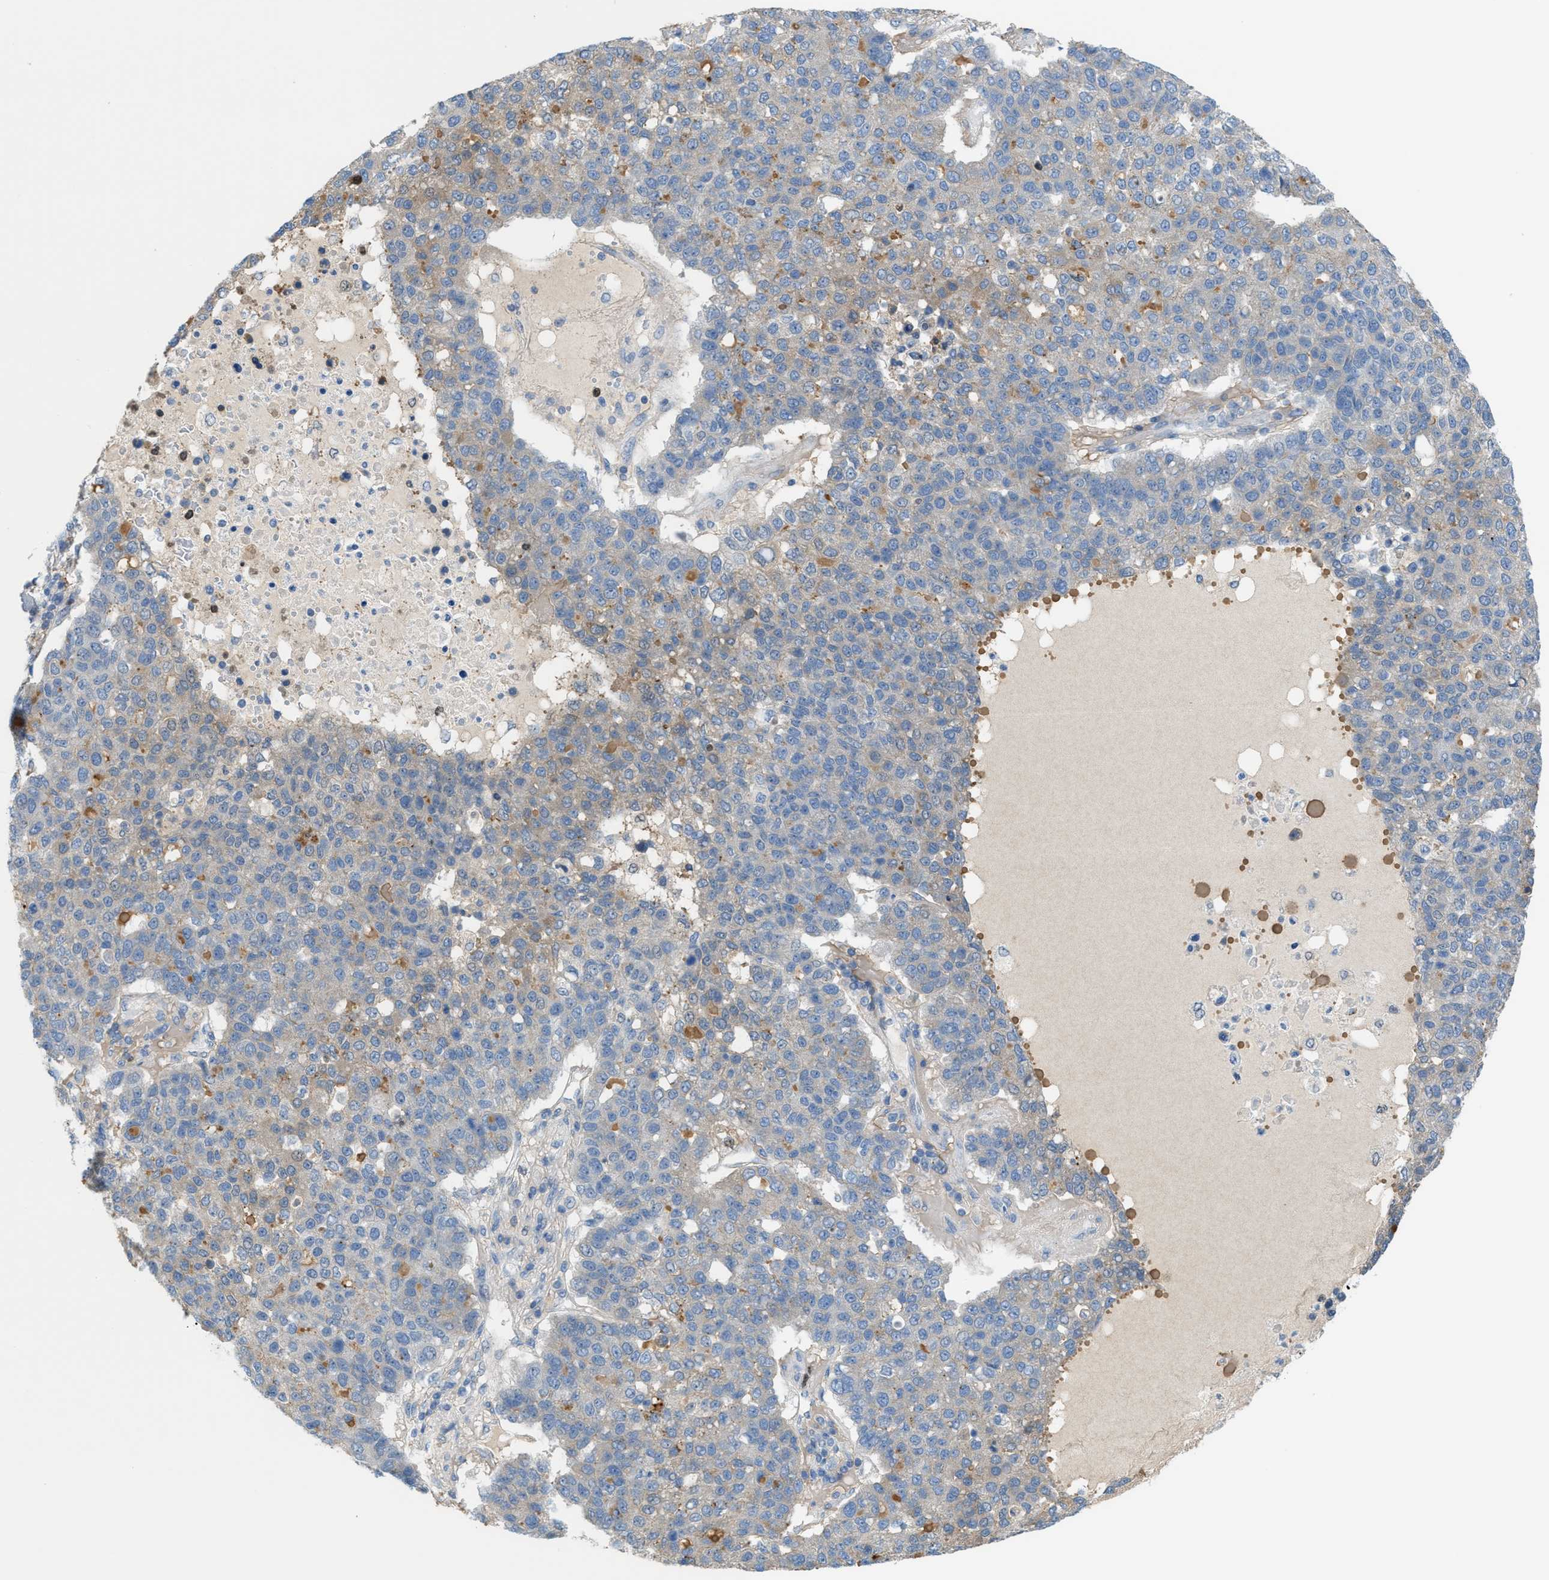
{"staining": {"intensity": "weak", "quantity": "<25%", "location": "cytoplasmic/membranous"}, "tissue": "pancreatic cancer", "cell_type": "Tumor cells", "image_type": "cancer", "snomed": [{"axis": "morphology", "description": "Adenocarcinoma, NOS"}, {"axis": "topography", "description": "Pancreas"}], "caption": "The immunohistochemistry (IHC) photomicrograph has no significant expression in tumor cells of pancreatic cancer tissue. (Brightfield microscopy of DAB IHC at high magnification).", "gene": "PPM1D", "patient": {"sex": "female", "age": 61}}